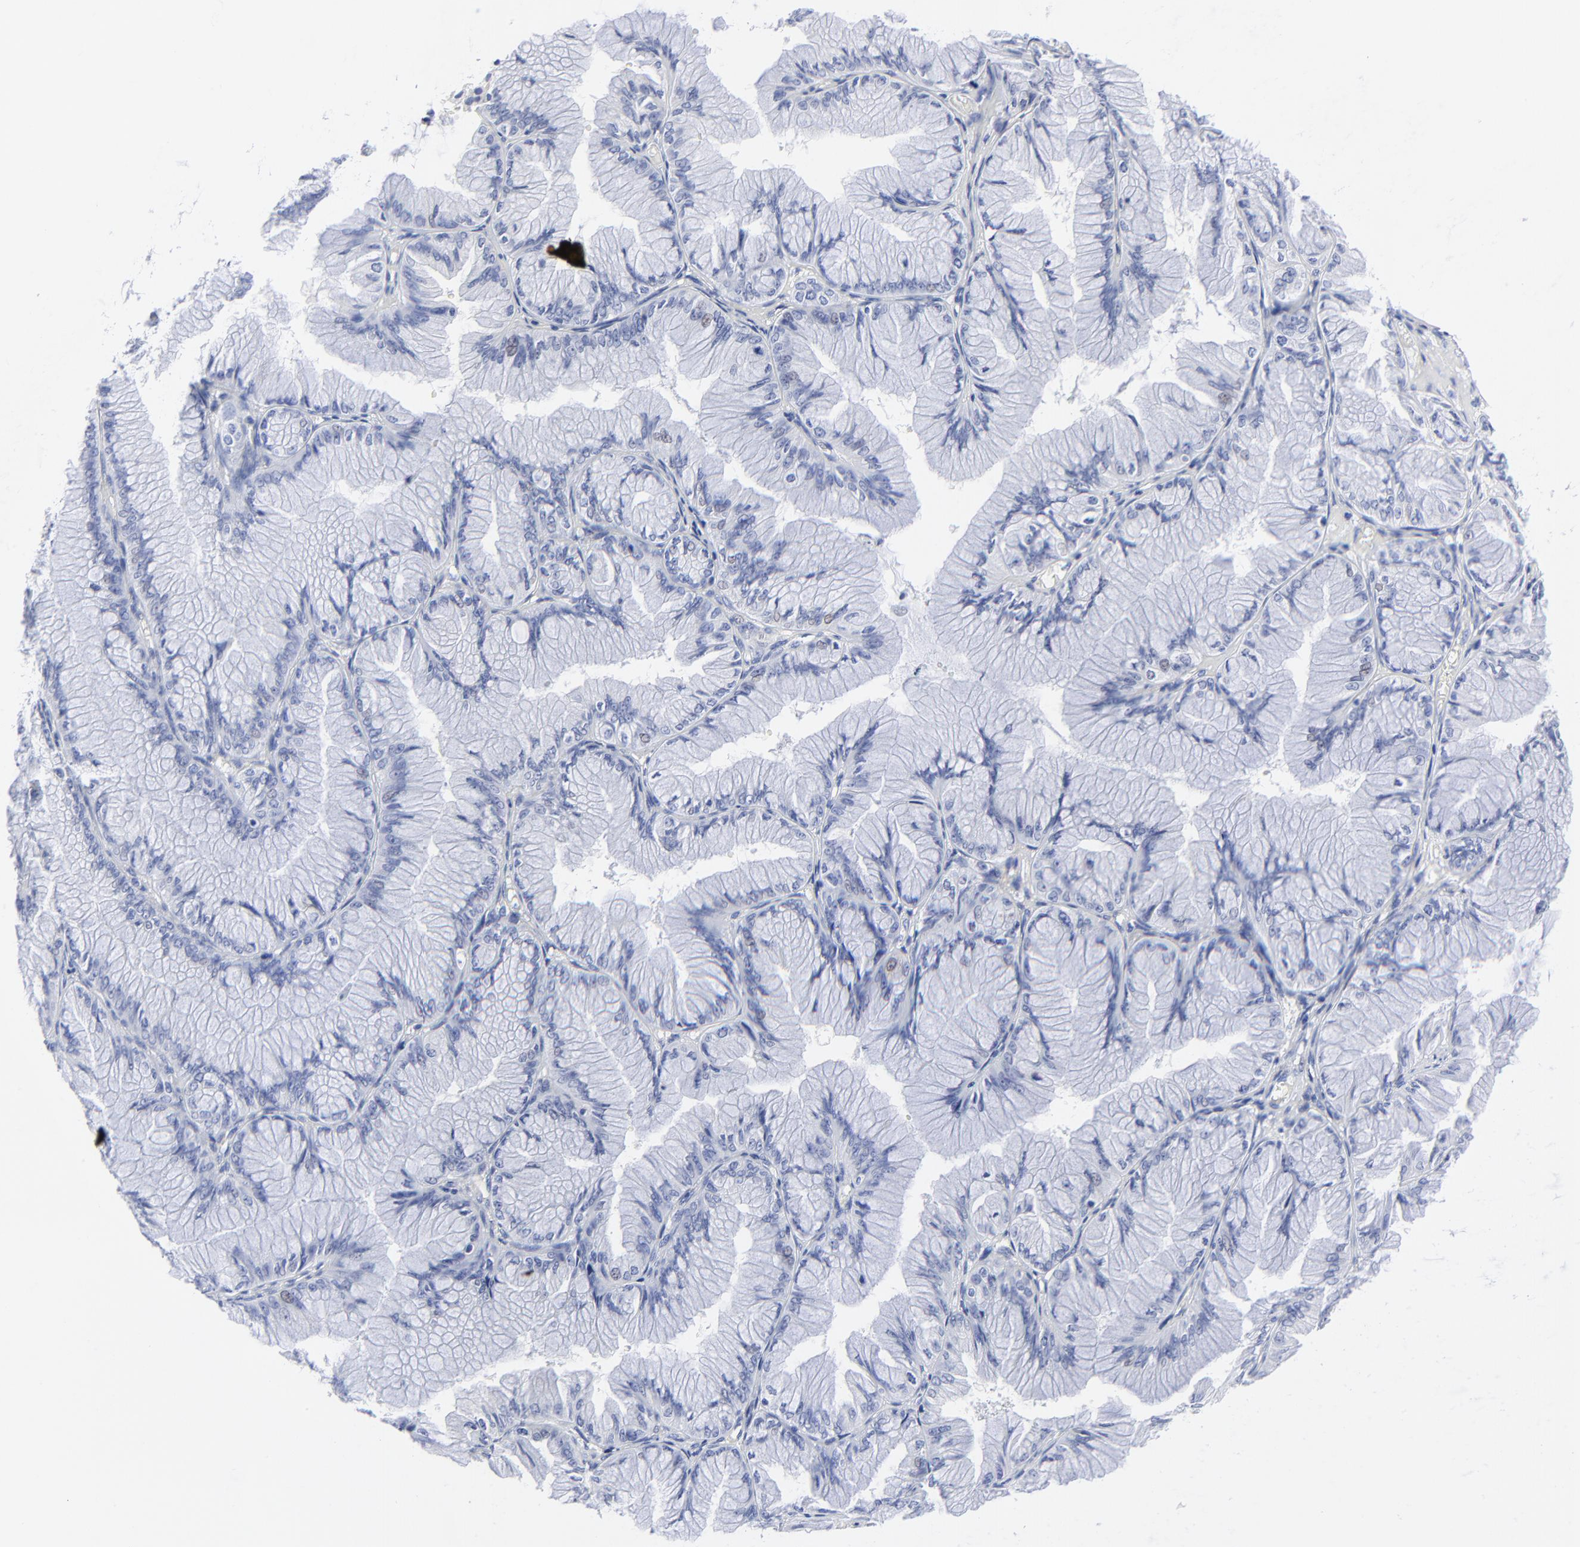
{"staining": {"intensity": "negative", "quantity": "none", "location": "none"}, "tissue": "ovarian cancer", "cell_type": "Tumor cells", "image_type": "cancer", "snomed": [{"axis": "morphology", "description": "Cystadenocarcinoma, mucinous, NOS"}, {"axis": "topography", "description": "Ovary"}], "caption": "High power microscopy micrograph of an immunohistochemistry (IHC) micrograph of ovarian cancer, revealing no significant staining in tumor cells. (DAB immunohistochemistry (IHC) with hematoxylin counter stain).", "gene": "PSD3", "patient": {"sex": "female", "age": 63}}